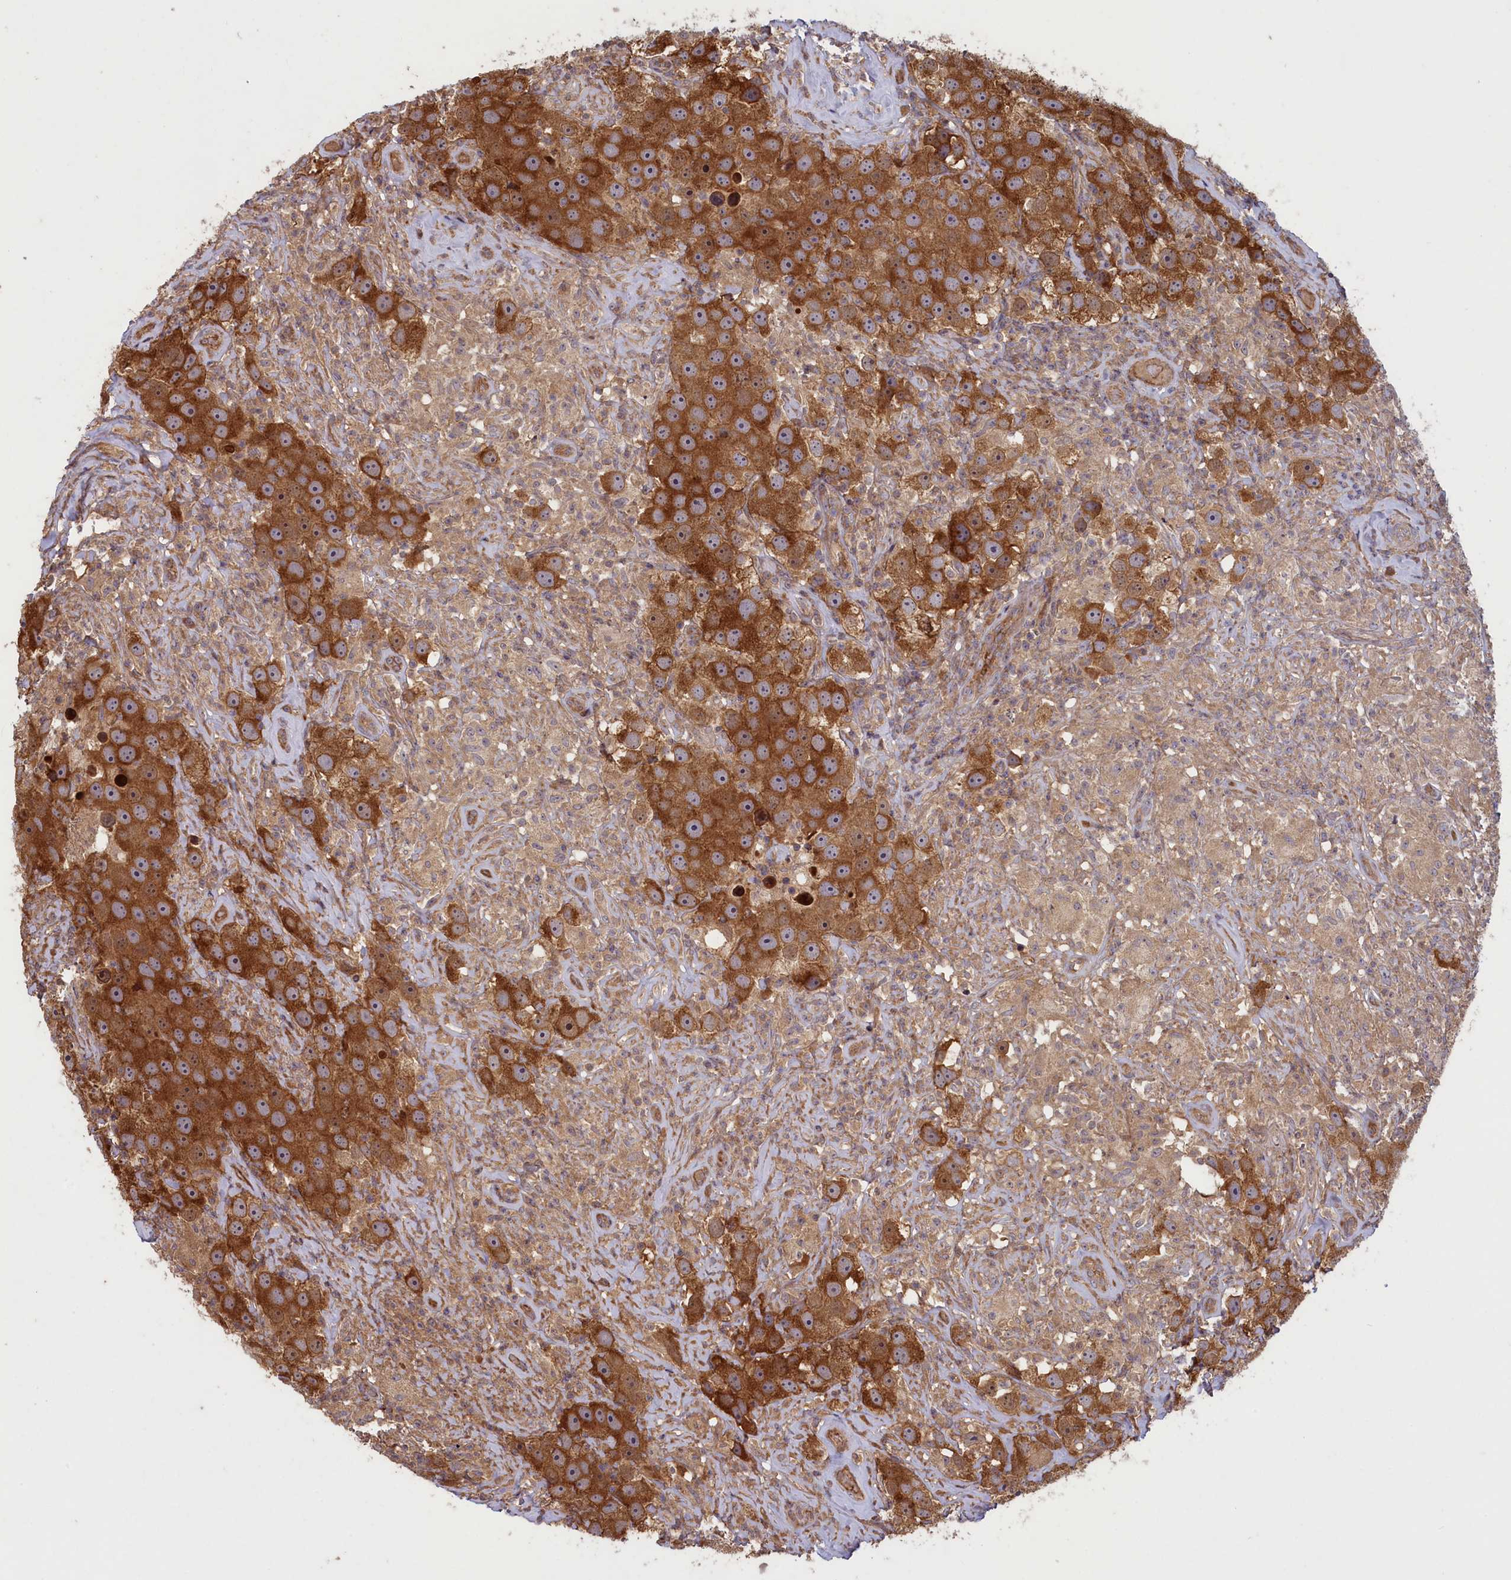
{"staining": {"intensity": "moderate", "quantity": ">75%", "location": "cytoplasmic/membranous,nuclear"}, "tissue": "testis cancer", "cell_type": "Tumor cells", "image_type": "cancer", "snomed": [{"axis": "morphology", "description": "Seminoma, NOS"}, {"axis": "topography", "description": "Testis"}], "caption": "Tumor cells exhibit medium levels of moderate cytoplasmic/membranous and nuclear expression in about >75% of cells in testis cancer.", "gene": "CIAO2B", "patient": {"sex": "male", "age": 49}}